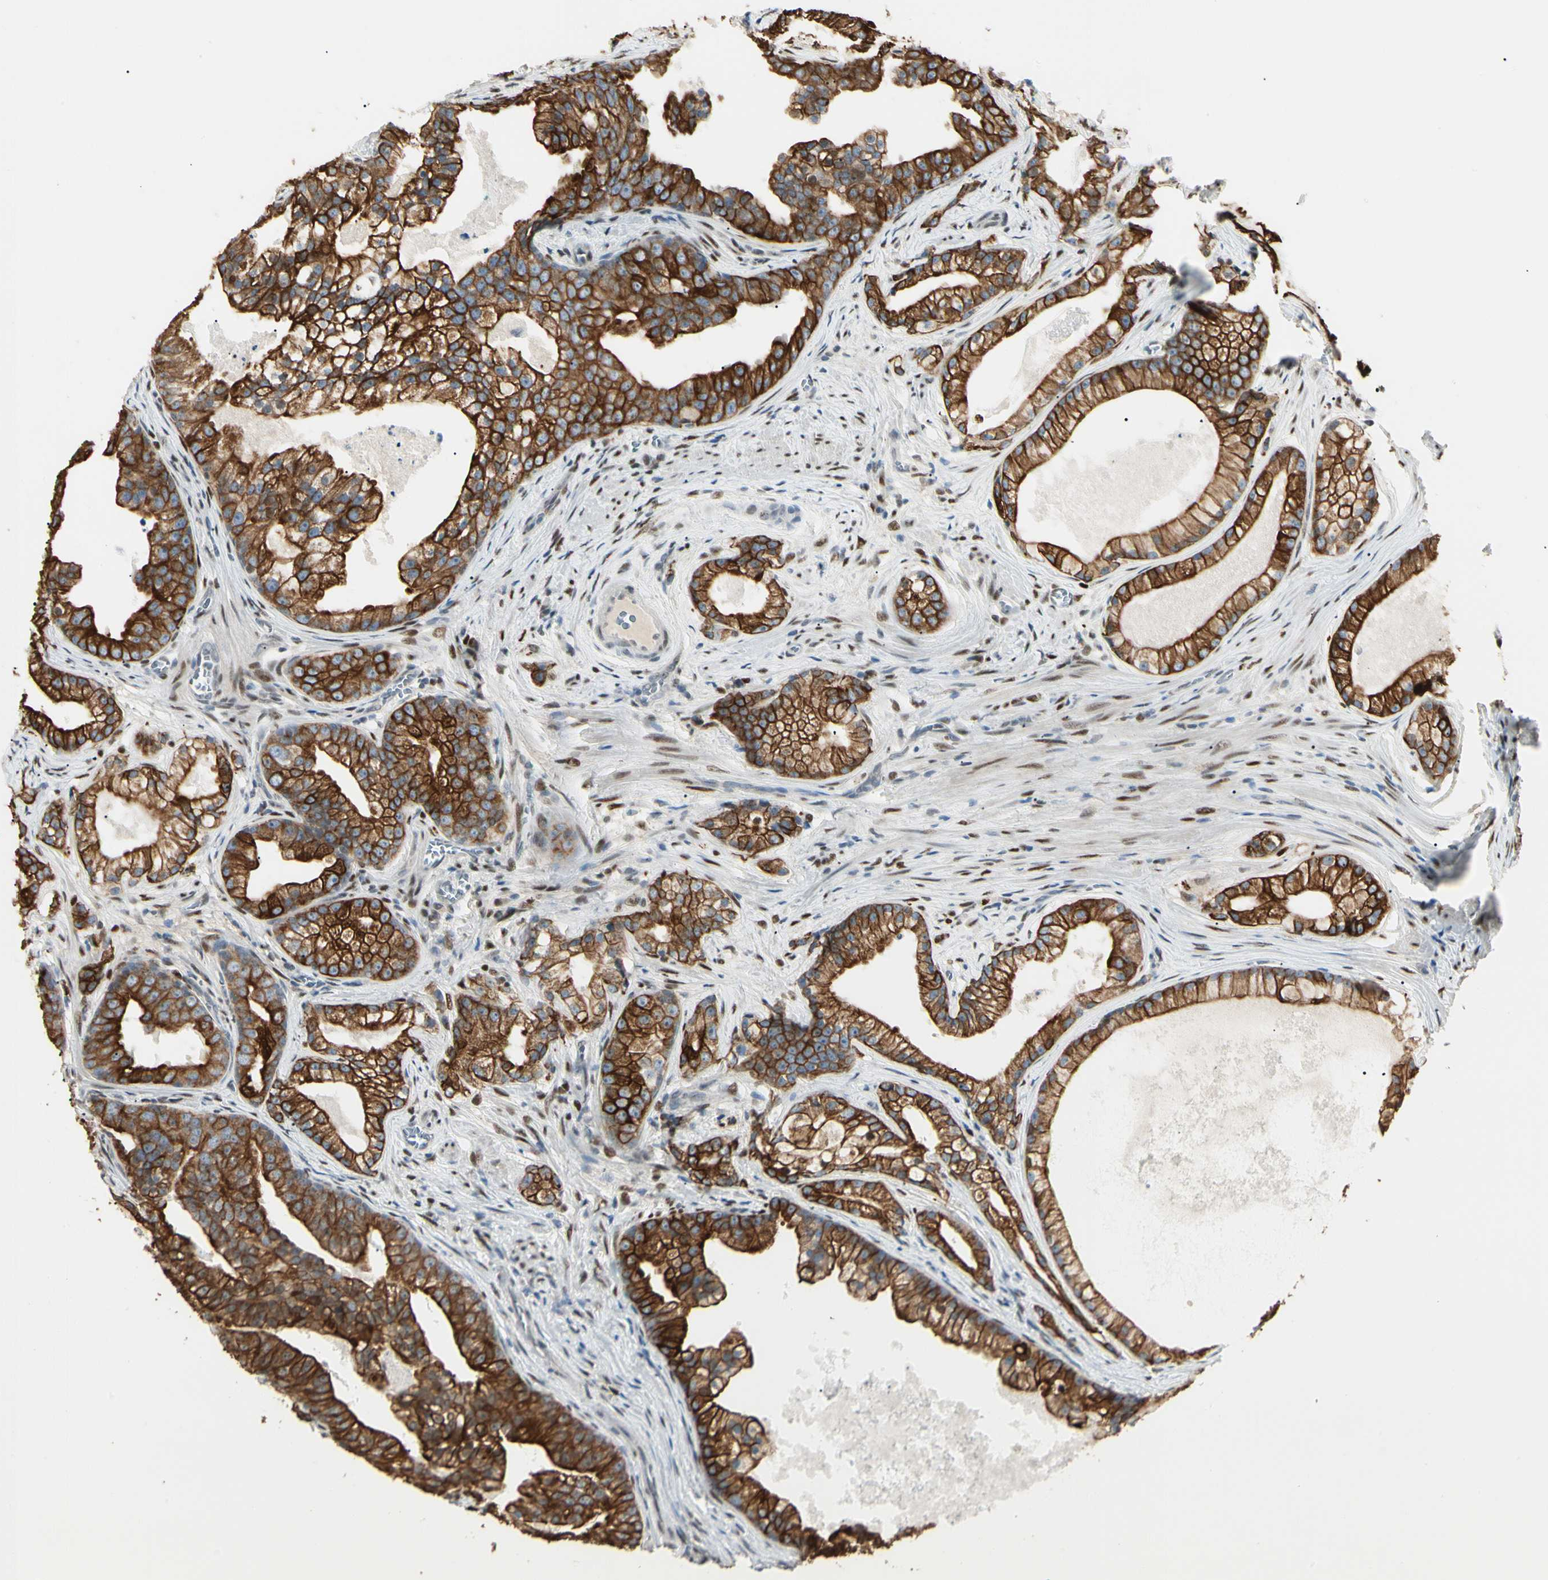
{"staining": {"intensity": "strong", "quantity": ">75%", "location": "cytoplasmic/membranous"}, "tissue": "prostate cancer", "cell_type": "Tumor cells", "image_type": "cancer", "snomed": [{"axis": "morphology", "description": "Adenocarcinoma, Low grade"}, {"axis": "topography", "description": "Prostate"}], "caption": "Immunohistochemistry (IHC) of prostate low-grade adenocarcinoma displays high levels of strong cytoplasmic/membranous staining in about >75% of tumor cells.", "gene": "ATXN1", "patient": {"sex": "male", "age": 59}}